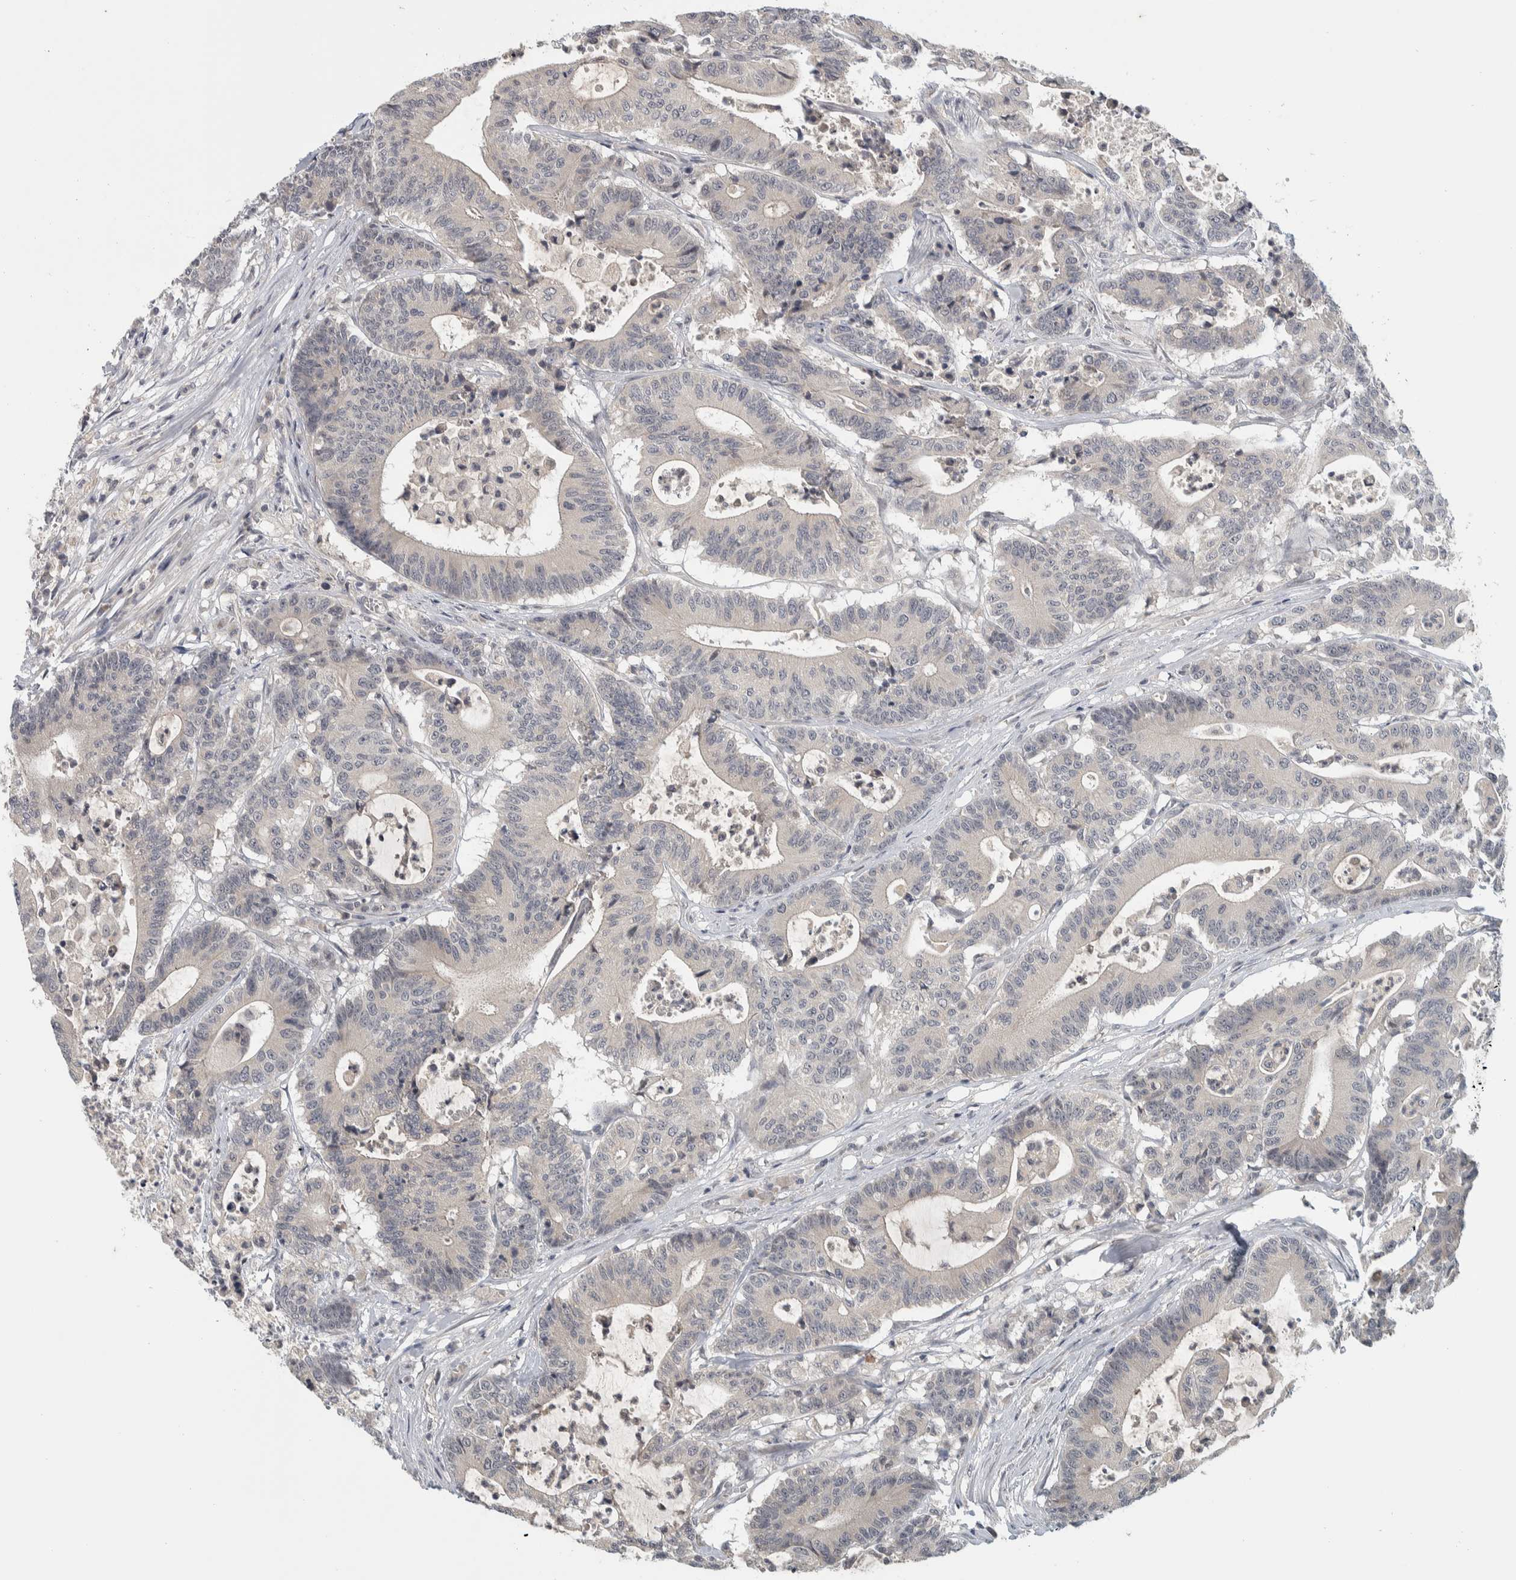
{"staining": {"intensity": "negative", "quantity": "none", "location": "none"}, "tissue": "colorectal cancer", "cell_type": "Tumor cells", "image_type": "cancer", "snomed": [{"axis": "morphology", "description": "Adenocarcinoma, NOS"}, {"axis": "topography", "description": "Colon"}], "caption": "The immunohistochemistry image has no significant staining in tumor cells of colorectal adenocarcinoma tissue.", "gene": "AFP", "patient": {"sex": "female", "age": 84}}